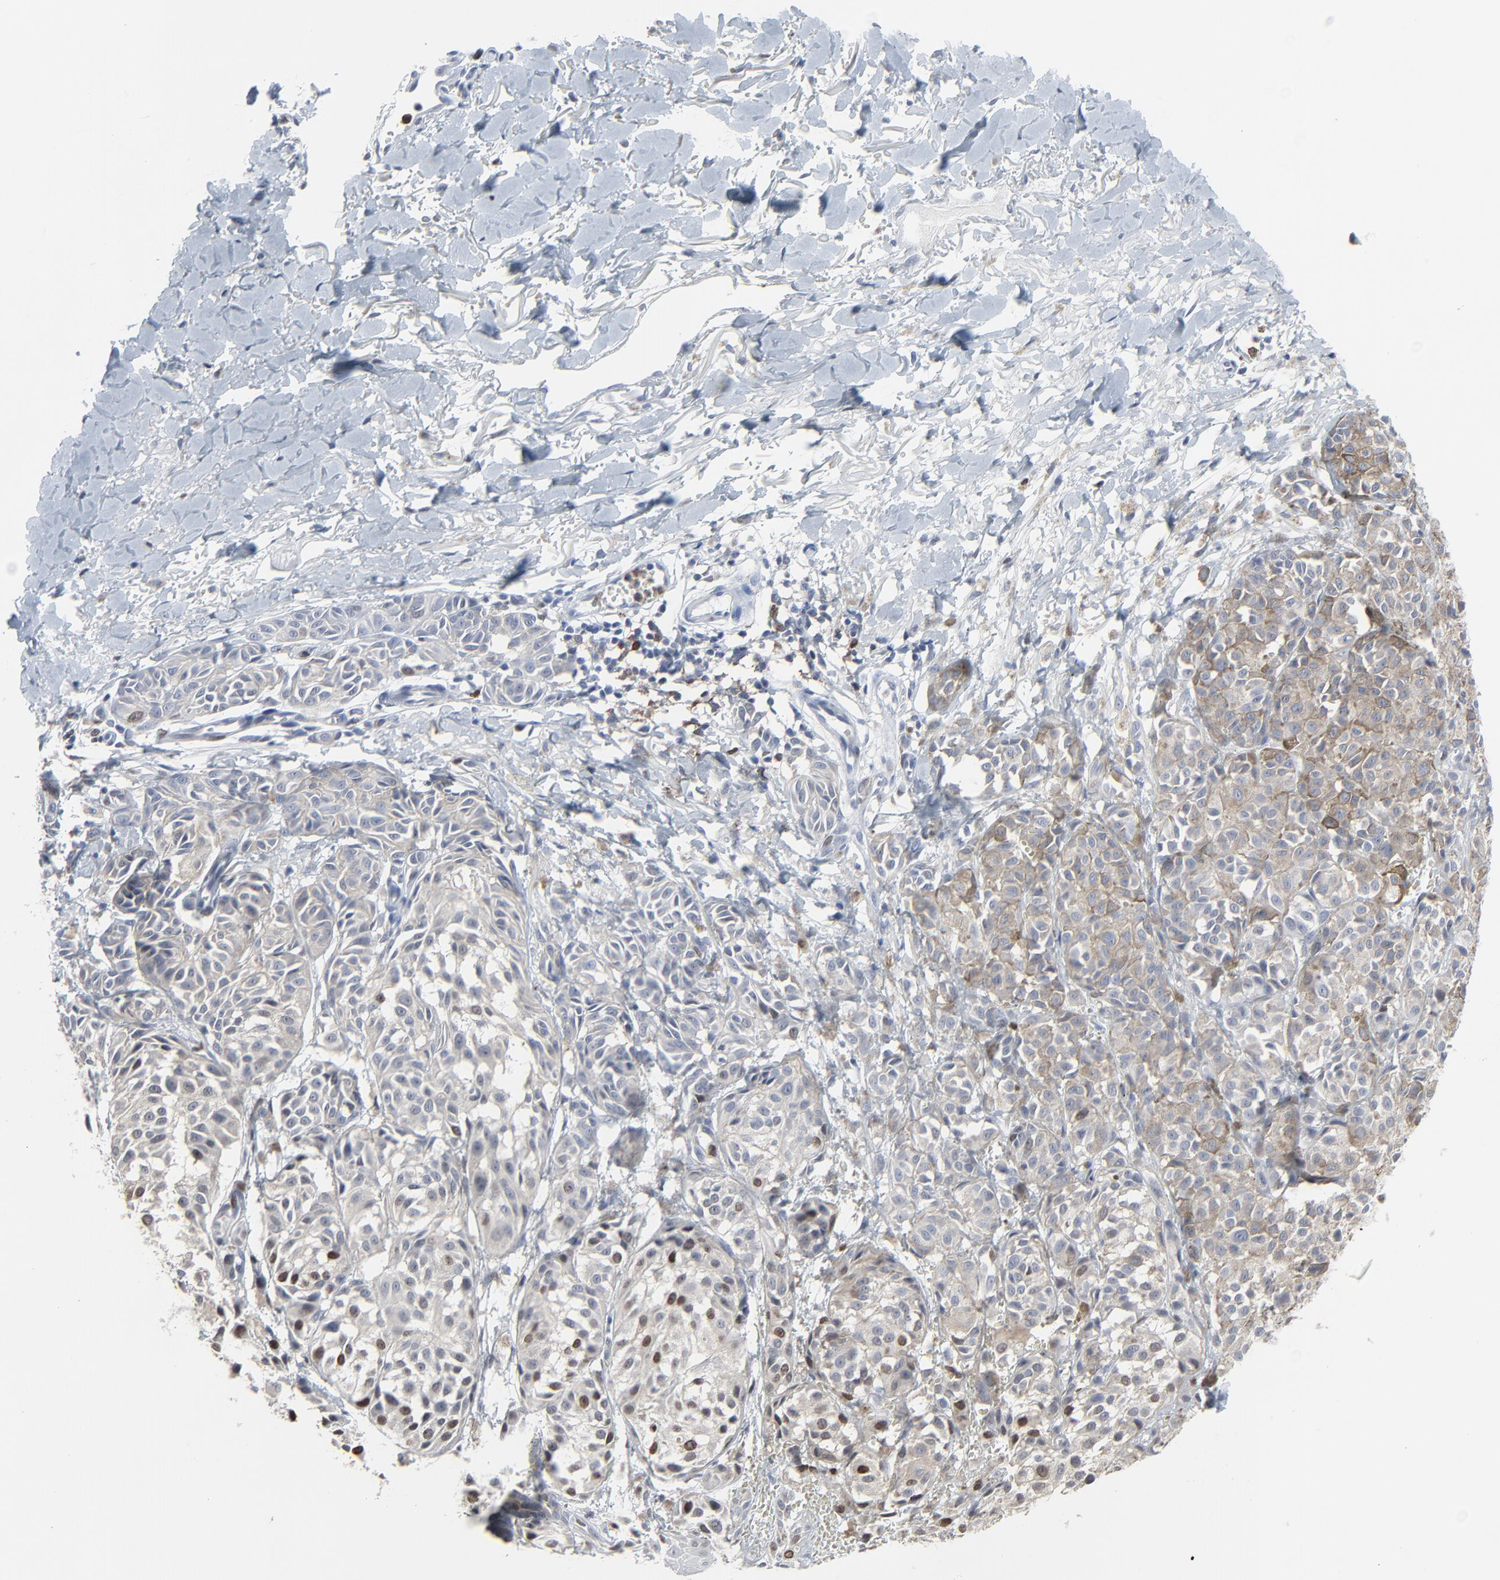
{"staining": {"intensity": "moderate", "quantity": "<25%", "location": "nuclear"}, "tissue": "melanoma", "cell_type": "Tumor cells", "image_type": "cancer", "snomed": [{"axis": "morphology", "description": "Malignant melanoma, NOS"}, {"axis": "topography", "description": "Skin"}], "caption": "Malignant melanoma tissue exhibits moderate nuclear positivity in approximately <25% of tumor cells (brown staining indicates protein expression, while blue staining denotes nuclei).", "gene": "BIRC3", "patient": {"sex": "male", "age": 76}}